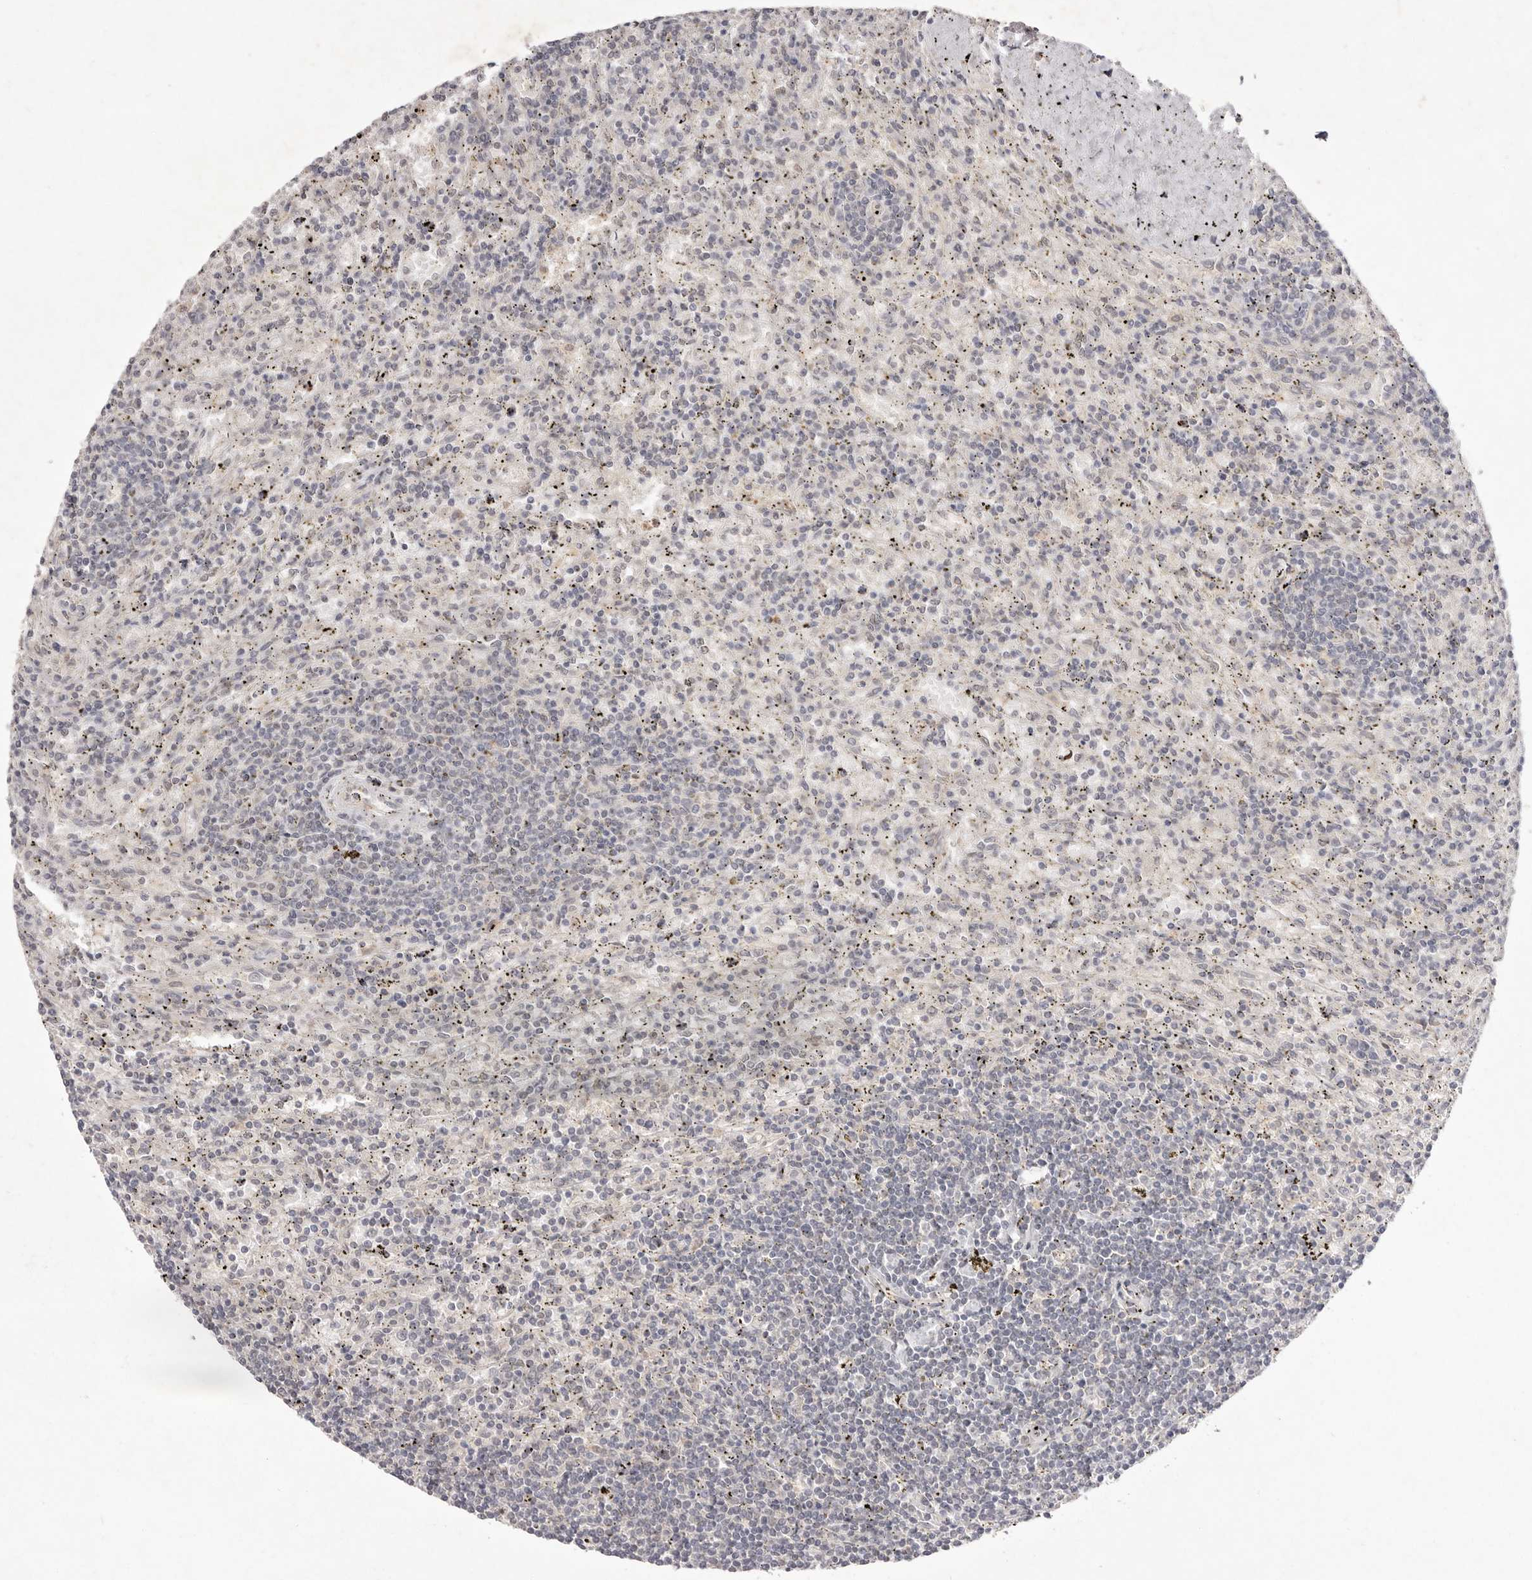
{"staining": {"intensity": "negative", "quantity": "none", "location": "none"}, "tissue": "lymphoma", "cell_type": "Tumor cells", "image_type": "cancer", "snomed": [{"axis": "morphology", "description": "Malignant lymphoma, non-Hodgkin's type, Low grade"}, {"axis": "topography", "description": "Spleen"}], "caption": "IHC histopathology image of neoplastic tissue: lymphoma stained with DAB exhibits no significant protein staining in tumor cells. (DAB immunohistochemistry (IHC), high magnification).", "gene": "TADA1", "patient": {"sex": "male", "age": 76}}